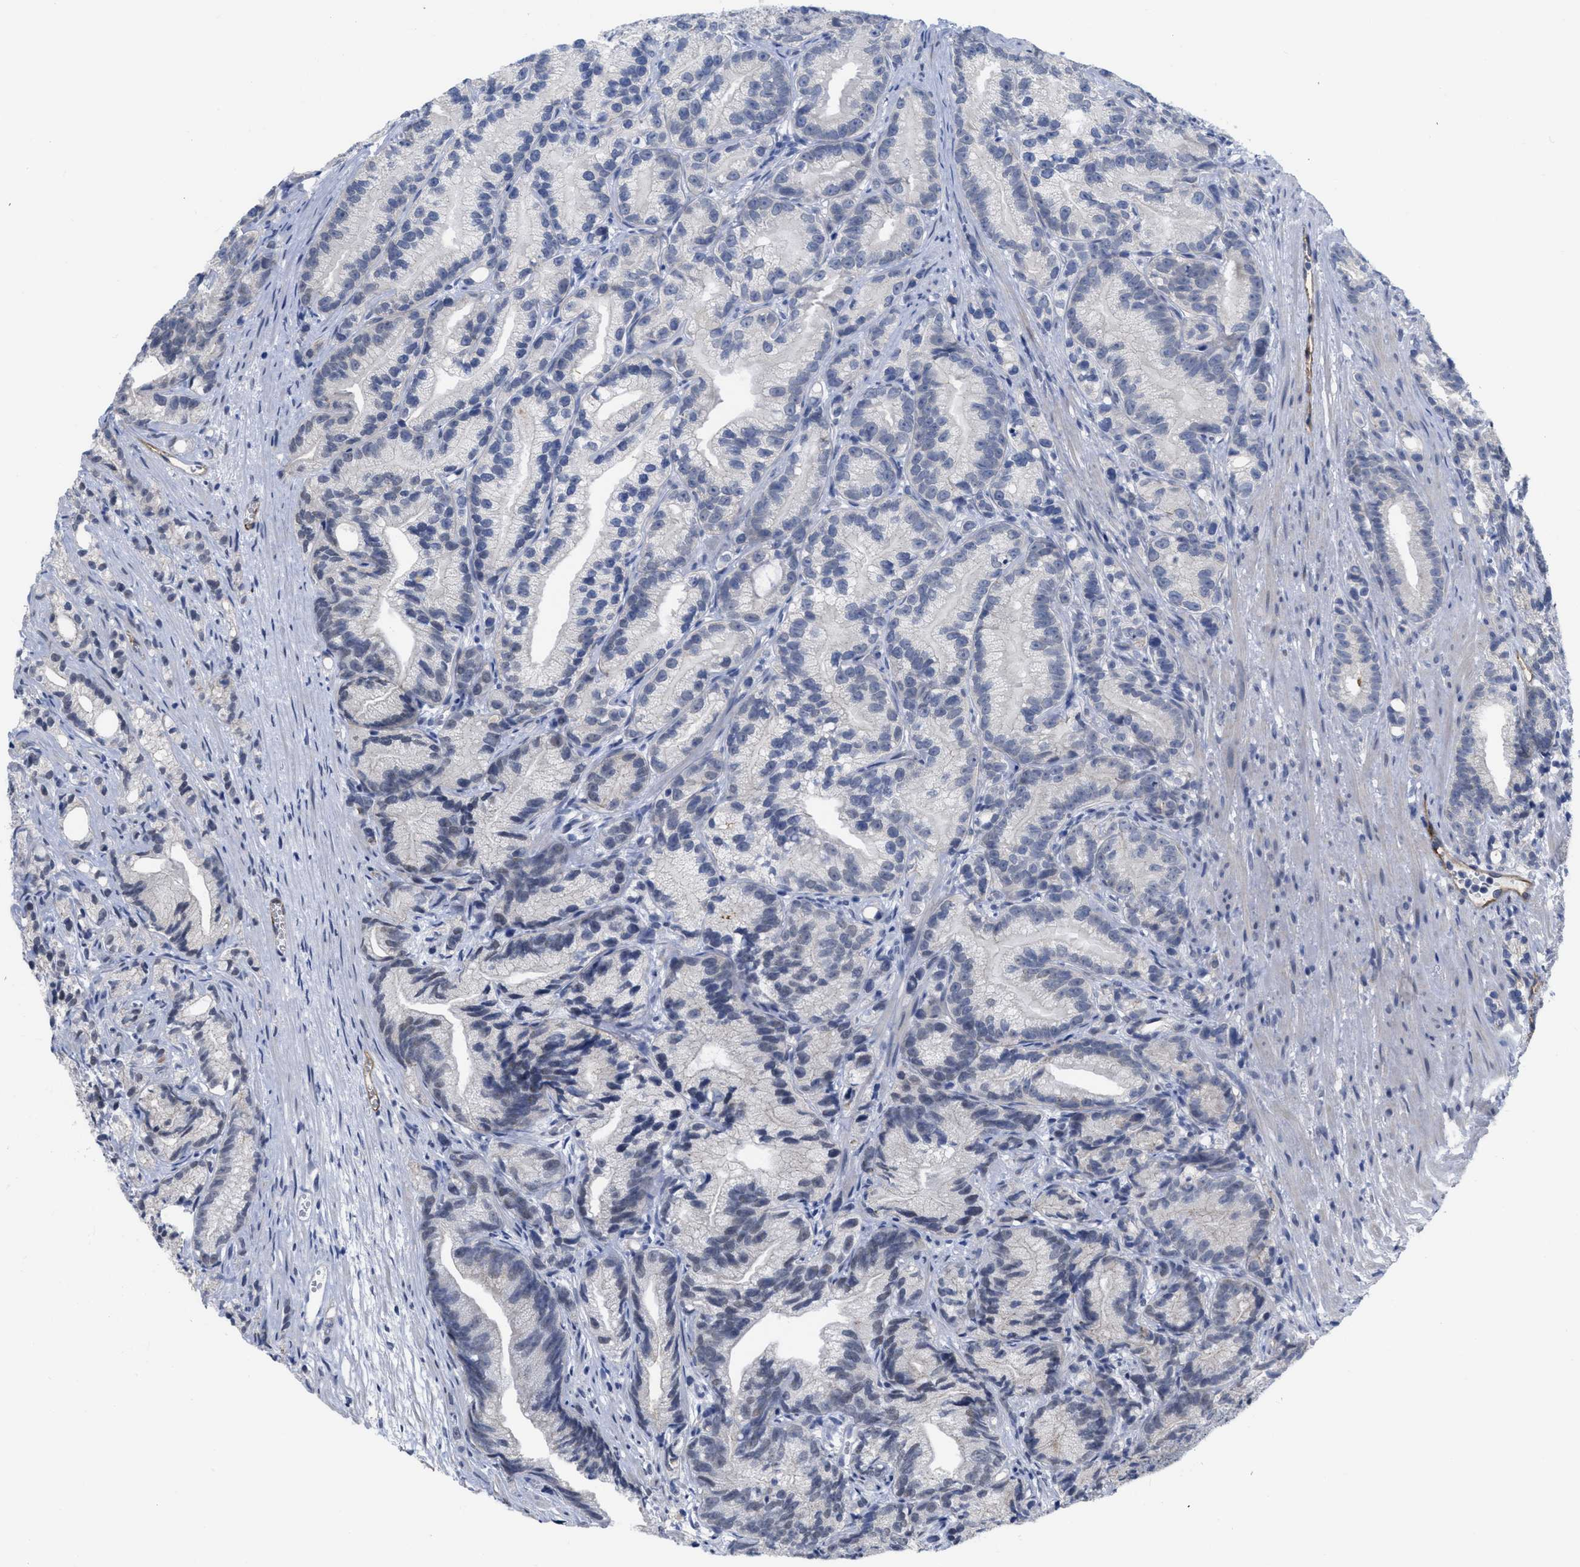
{"staining": {"intensity": "negative", "quantity": "none", "location": "none"}, "tissue": "prostate cancer", "cell_type": "Tumor cells", "image_type": "cancer", "snomed": [{"axis": "morphology", "description": "Adenocarcinoma, Low grade"}, {"axis": "topography", "description": "Prostate"}], "caption": "An immunohistochemistry (IHC) image of prostate cancer (adenocarcinoma (low-grade)) is shown. There is no staining in tumor cells of prostate cancer (adenocarcinoma (low-grade)).", "gene": "ACKR1", "patient": {"sex": "male", "age": 89}}